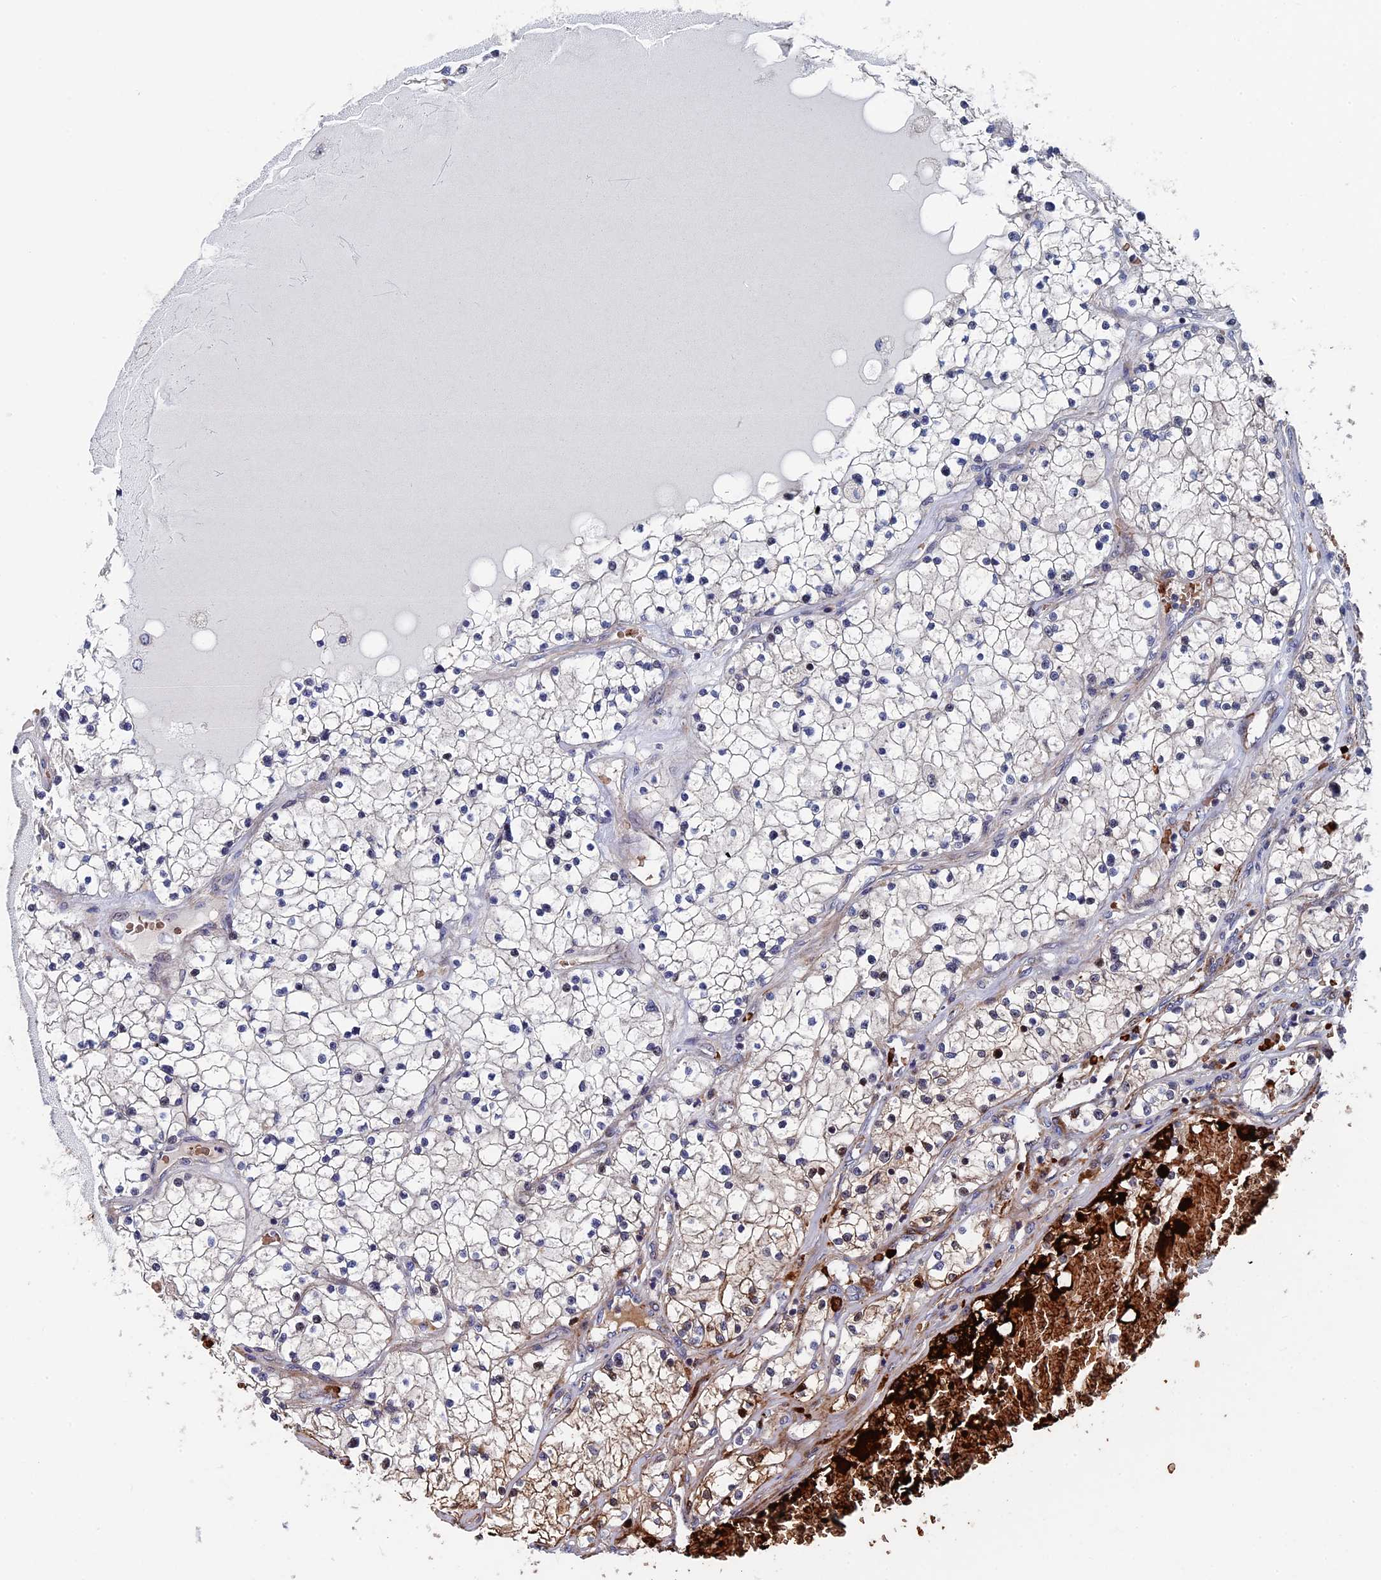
{"staining": {"intensity": "negative", "quantity": "none", "location": "none"}, "tissue": "renal cancer", "cell_type": "Tumor cells", "image_type": "cancer", "snomed": [{"axis": "morphology", "description": "Normal tissue, NOS"}, {"axis": "morphology", "description": "Adenocarcinoma, NOS"}, {"axis": "topography", "description": "Kidney"}], "caption": "Tumor cells show no significant expression in renal adenocarcinoma.", "gene": "EXOSC9", "patient": {"sex": "male", "age": 68}}